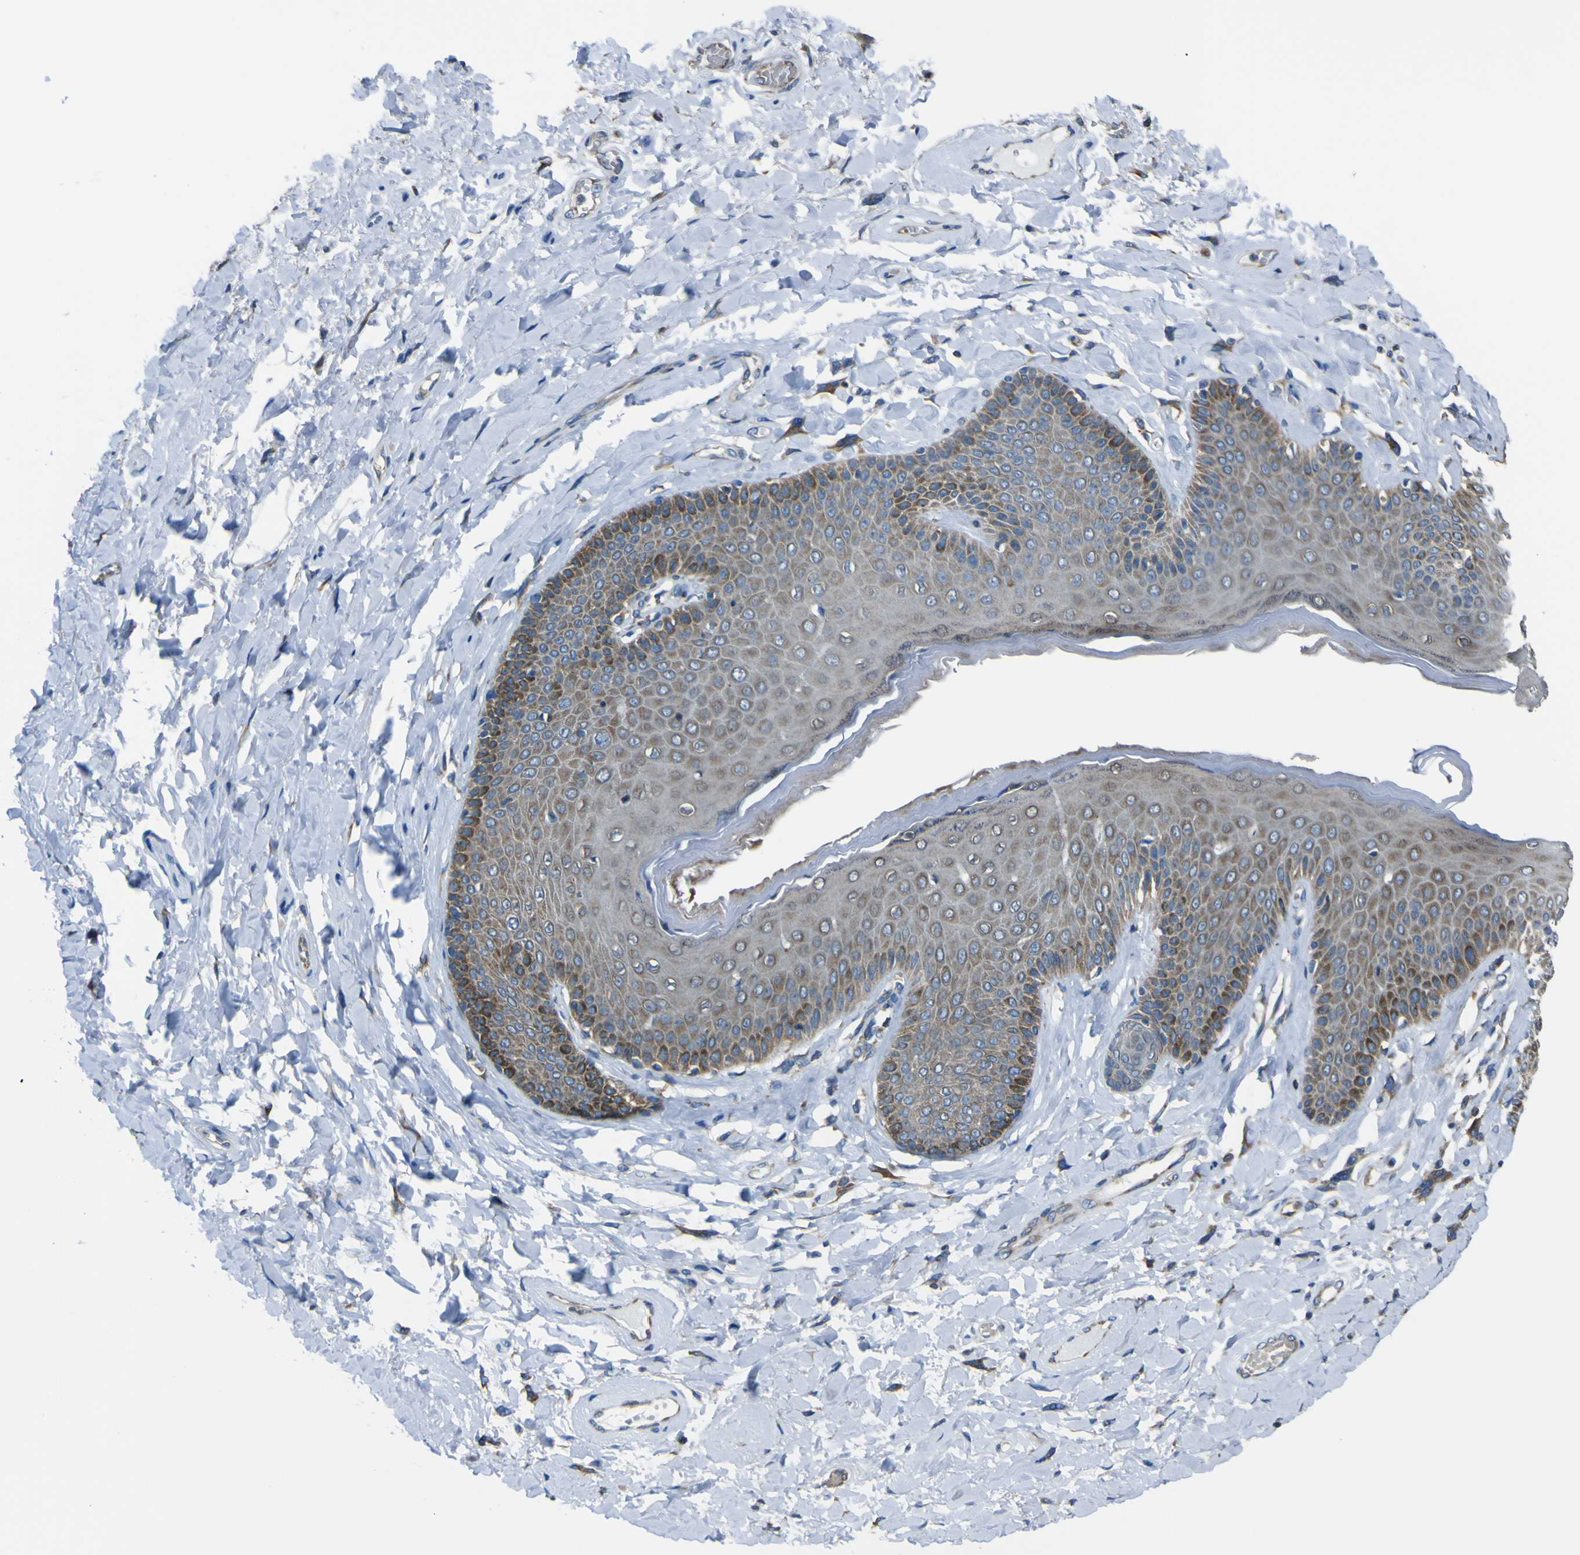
{"staining": {"intensity": "strong", "quantity": "25%-75%", "location": "cytoplasmic/membranous"}, "tissue": "skin", "cell_type": "Epidermal cells", "image_type": "normal", "snomed": [{"axis": "morphology", "description": "Normal tissue, NOS"}, {"axis": "topography", "description": "Anal"}], "caption": "A brown stain shows strong cytoplasmic/membranous expression of a protein in epidermal cells of normal human skin.", "gene": "STIM1", "patient": {"sex": "male", "age": 69}}